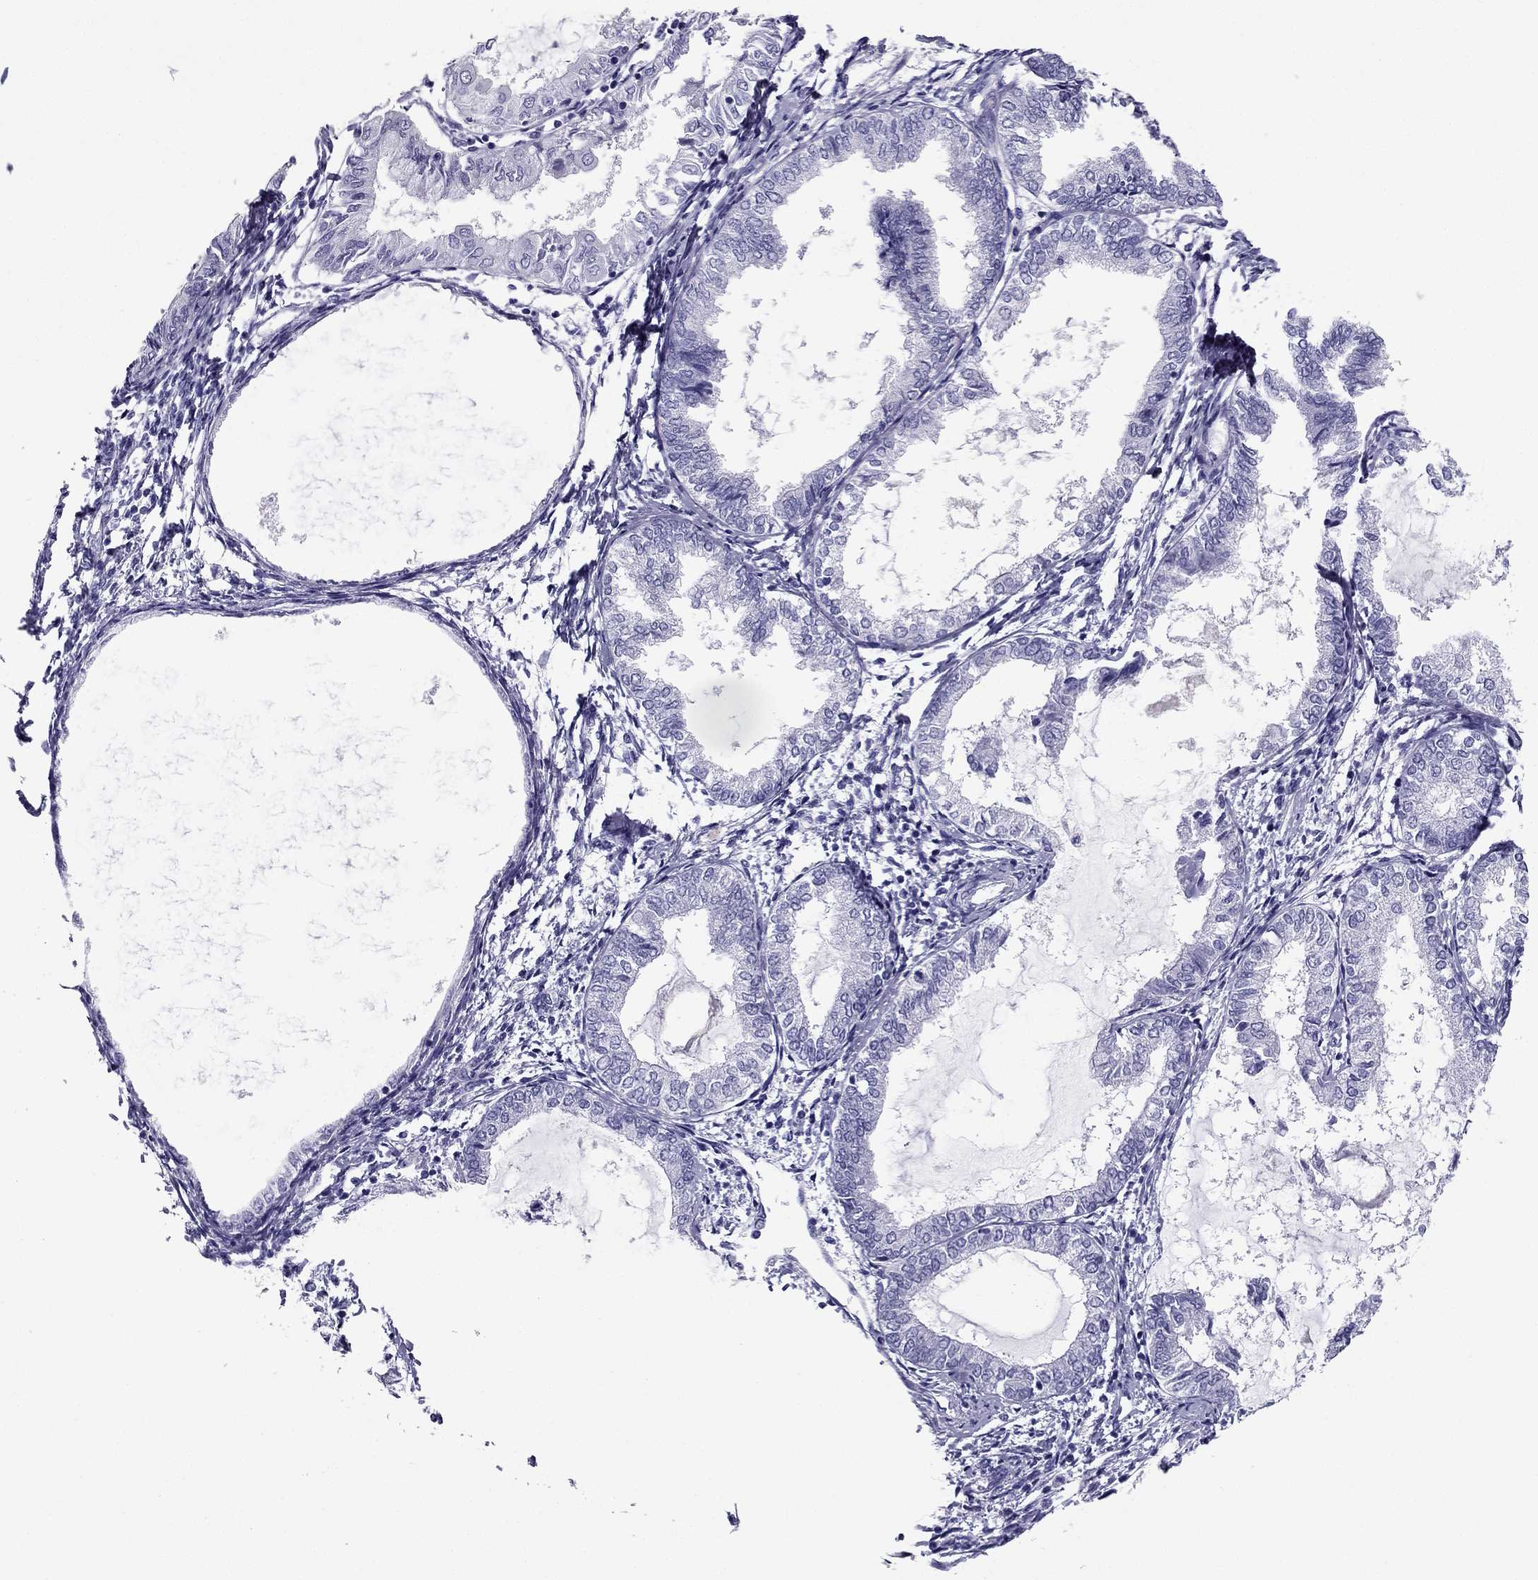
{"staining": {"intensity": "negative", "quantity": "none", "location": "none"}, "tissue": "endometrial cancer", "cell_type": "Tumor cells", "image_type": "cancer", "snomed": [{"axis": "morphology", "description": "Adenocarcinoma, NOS"}, {"axis": "topography", "description": "Endometrium"}], "caption": "The immunohistochemistry (IHC) micrograph has no significant staining in tumor cells of endometrial cancer (adenocarcinoma) tissue.", "gene": "PDE6A", "patient": {"sex": "female", "age": 68}}